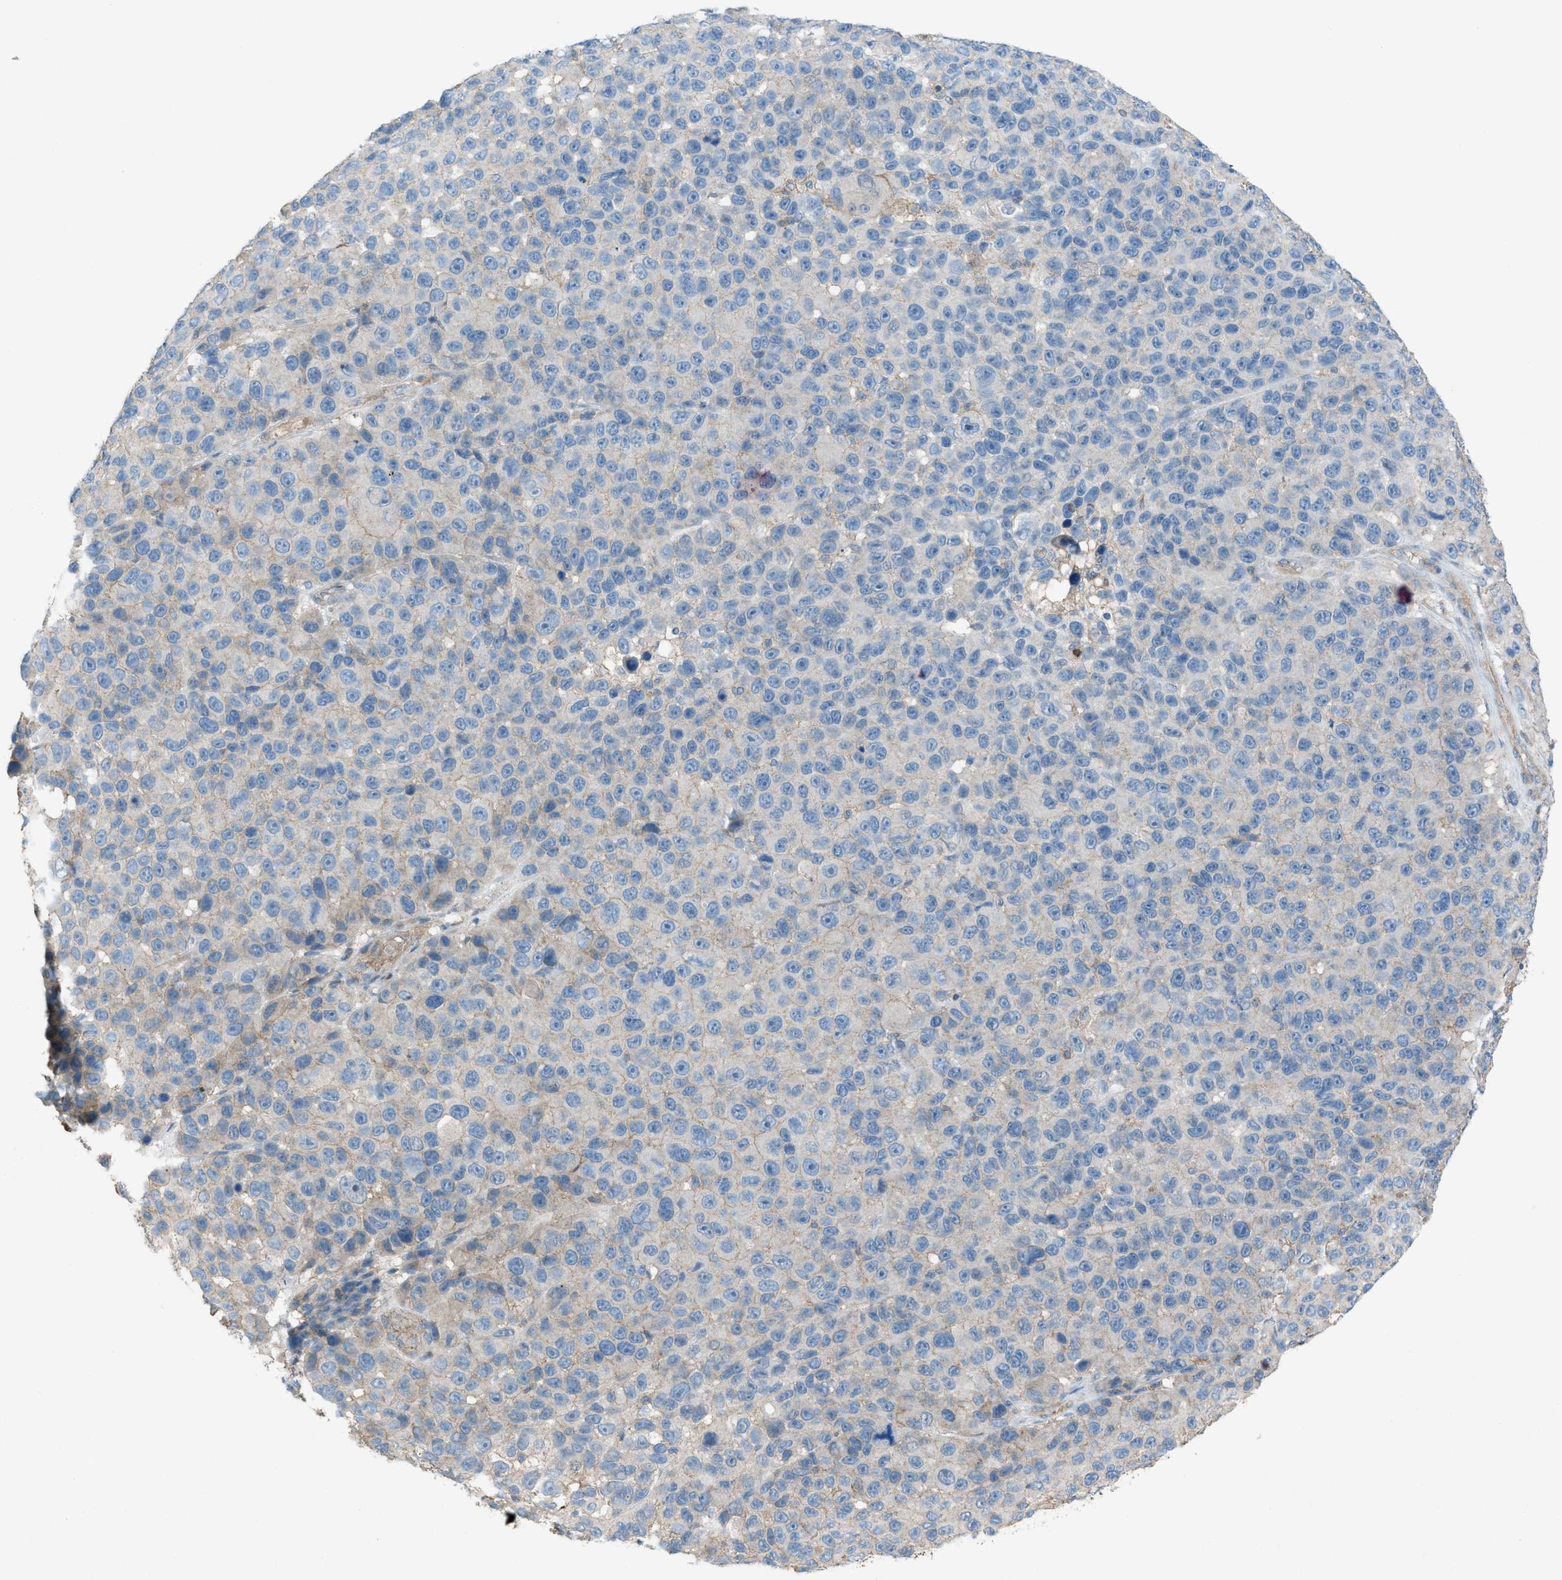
{"staining": {"intensity": "negative", "quantity": "none", "location": "none"}, "tissue": "melanoma", "cell_type": "Tumor cells", "image_type": "cancer", "snomed": [{"axis": "morphology", "description": "Malignant melanoma, NOS"}, {"axis": "topography", "description": "Skin"}], "caption": "High power microscopy photomicrograph of an immunohistochemistry micrograph of malignant melanoma, revealing no significant expression in tumor cells.", "gene": "NCK2", "patient": {"sex": "male", "age": 53}}